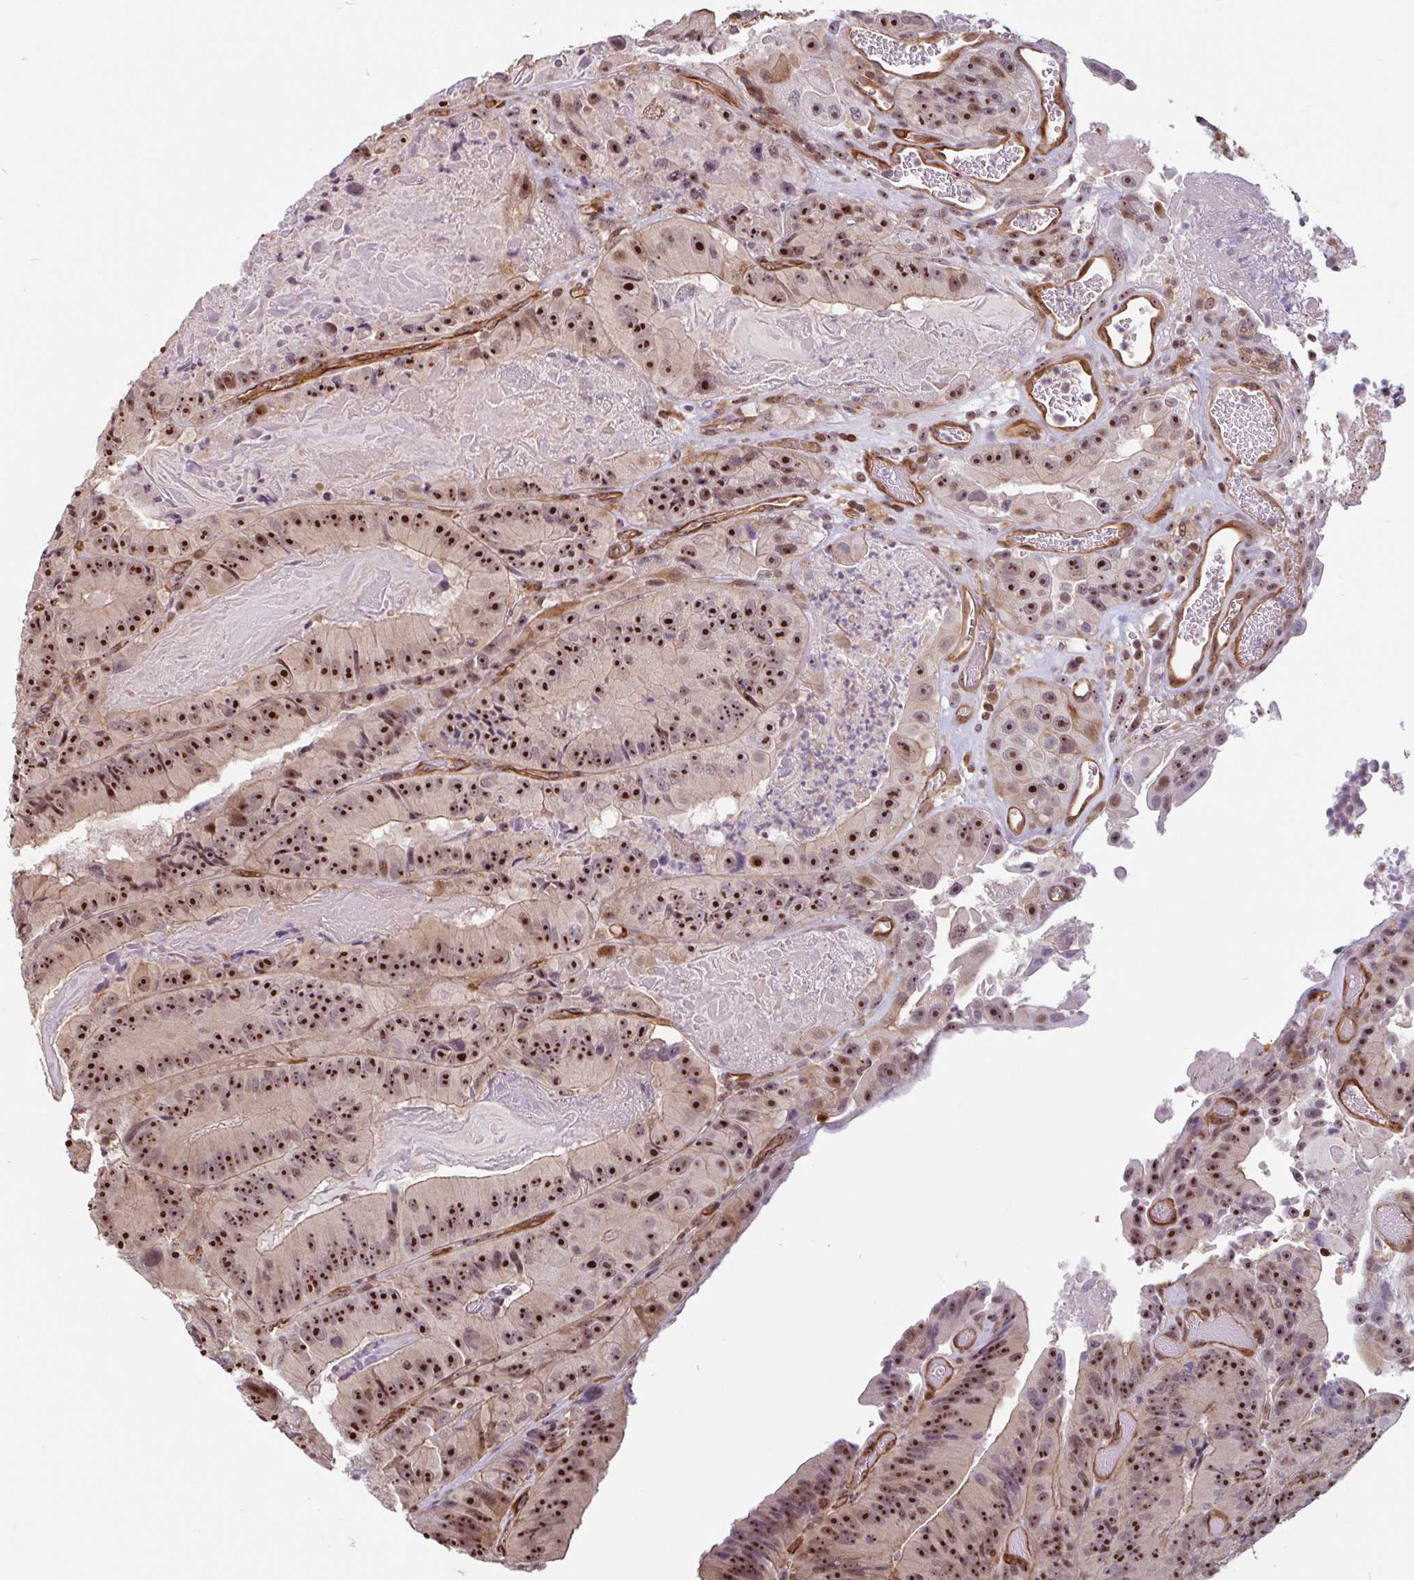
{"staining": {"intensity": "strong", "quantity": ">75%", "location": "nuclear"}, "tissue": "colorectal cancer", "cell_type": "Tumor cells", "image_type": "cancer", "snomed": [{"axis": "morphology", "description": "Adenocarcinoma, NOS"}, {"axis": "topography", "description": "Colon"}], "caption": "Colorectal adenocarcinoma stained with a protein marker displays strong staining in tumor cells.", "gene": "ZNF689", "patient": {"sex": "female", "age": 86}}